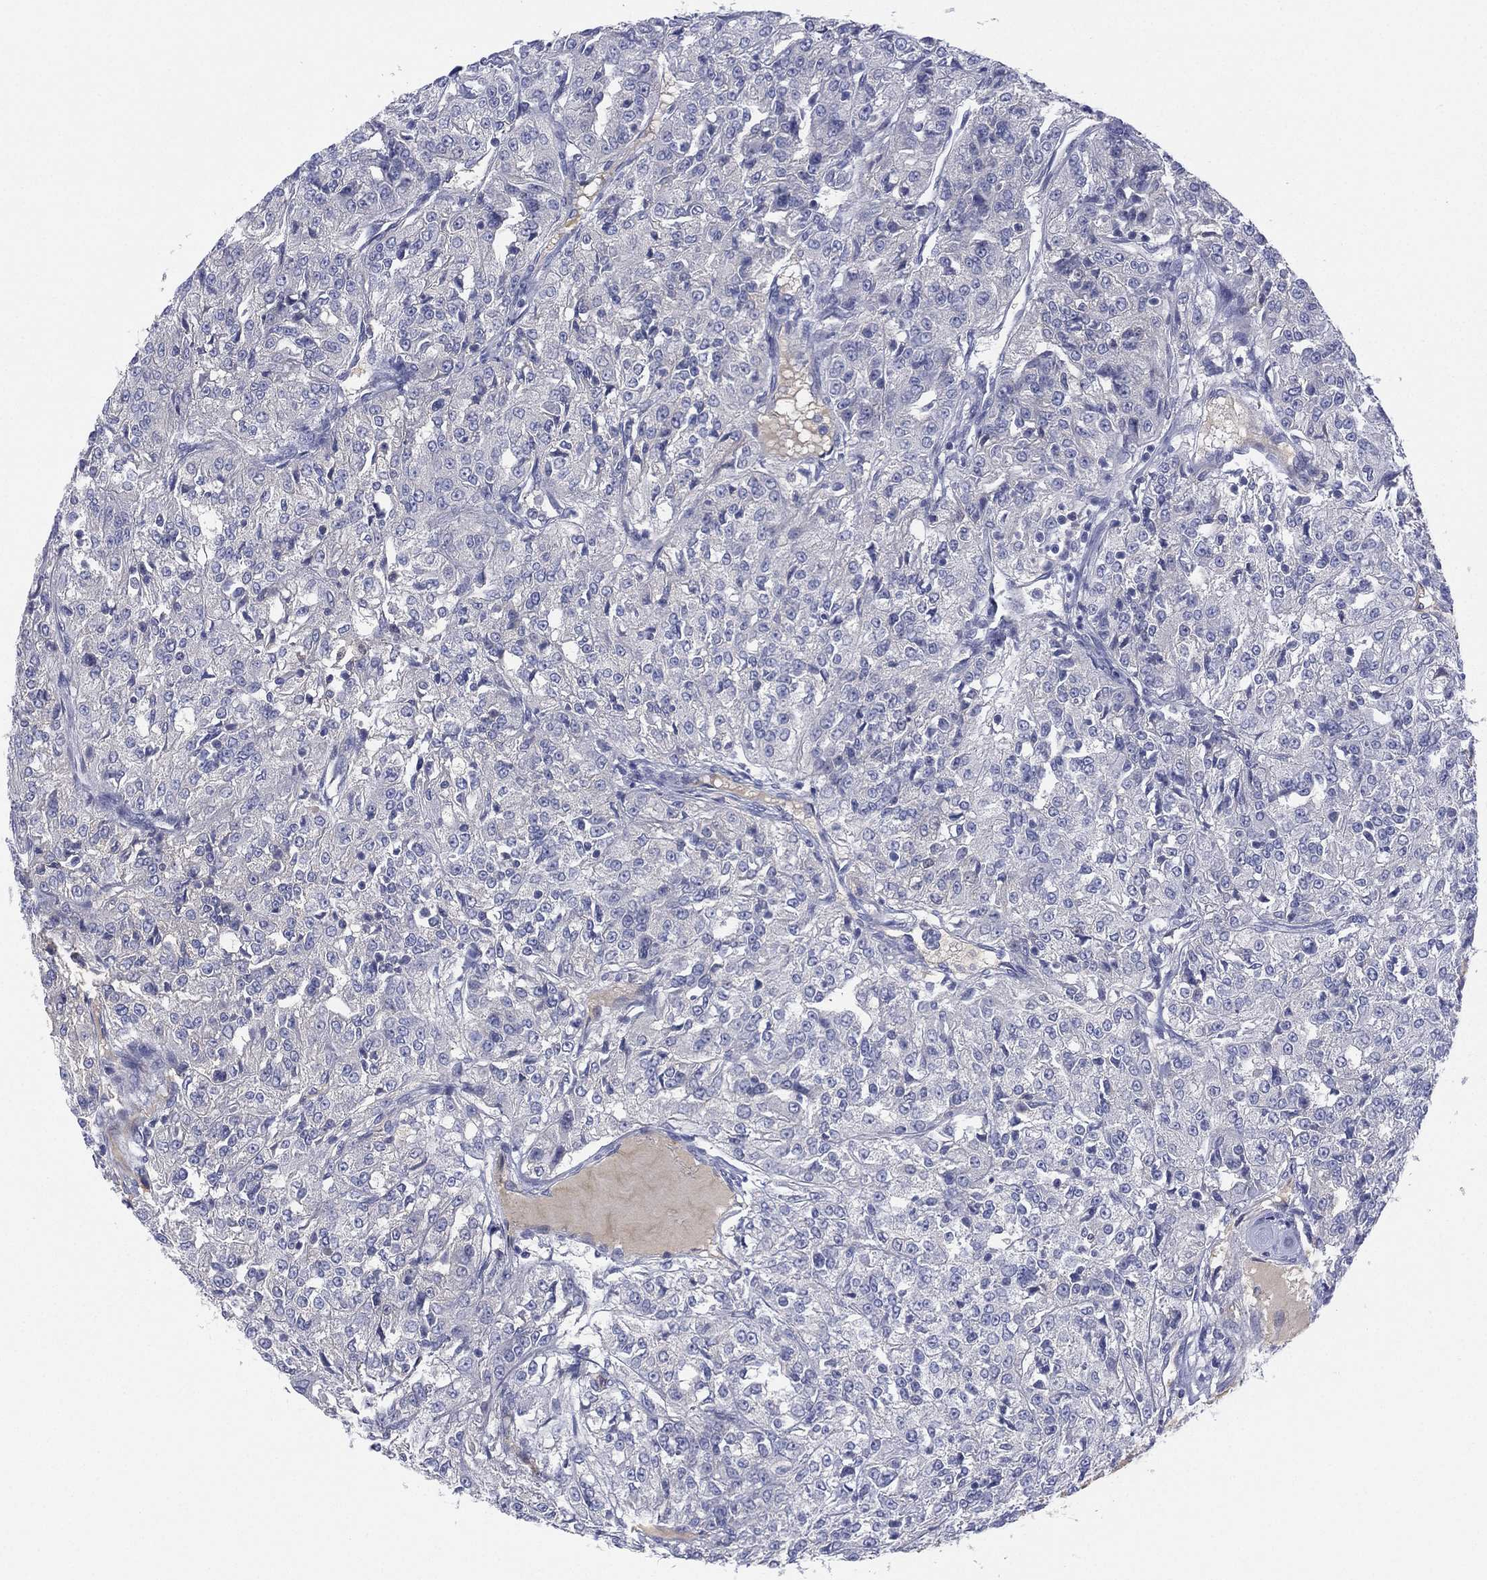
{"staining": {"intensity": "negative", "quantity": "none", "location": "none"}, "tissue": "renal cancer", "cell_type": "Tumor cells", "image_type": "cancer", "snomed": [{"axis": "morphology", "description": "Adenocarcinoma, NOS"}, {"axis": "topography", "description": "Kidney"}], "caption": "Micrograph shows no significant protein expression in tumor cells of renal adenocarcinoma.", "gene": "CYP2D6", "patient": {"sex": "female", "age": 63}}